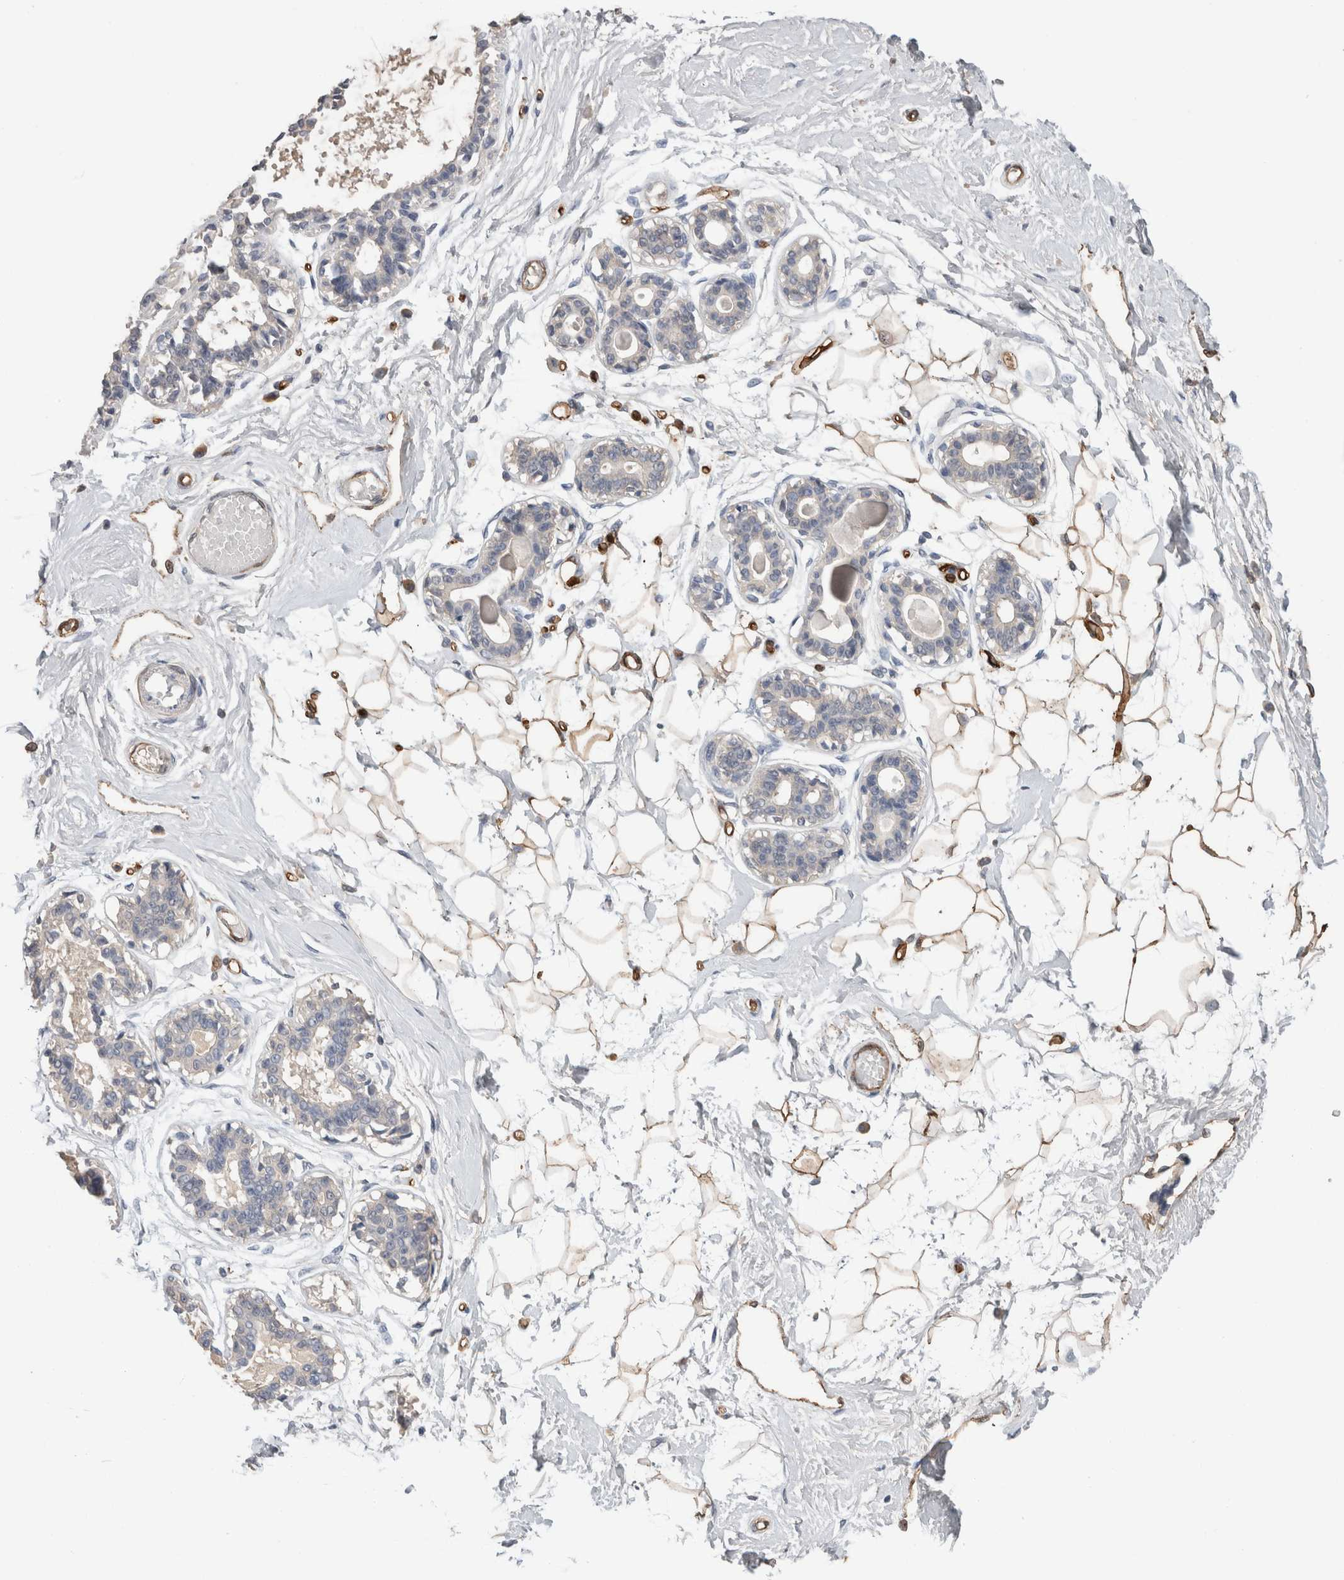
{"staining": {"intensity": "moderate", "quantity": ">75%", "location": "cytoplasmic/membranous"}, "tissue": "breast", "cell_type": "Adipocytes", "image_type": "normal", "snomed": [{"axis": "morphology", "description": "Normal tissue, NOS"}, {"axis": "topography", "description": "Breast"}], "caption": "Moderate cytoplasmic/membranous positivity for a protein is seen in about >75% of adipocytes of normal breast using IHC.", "gene": "FABP4", "patient": {"sex": "female", "age": 45}}